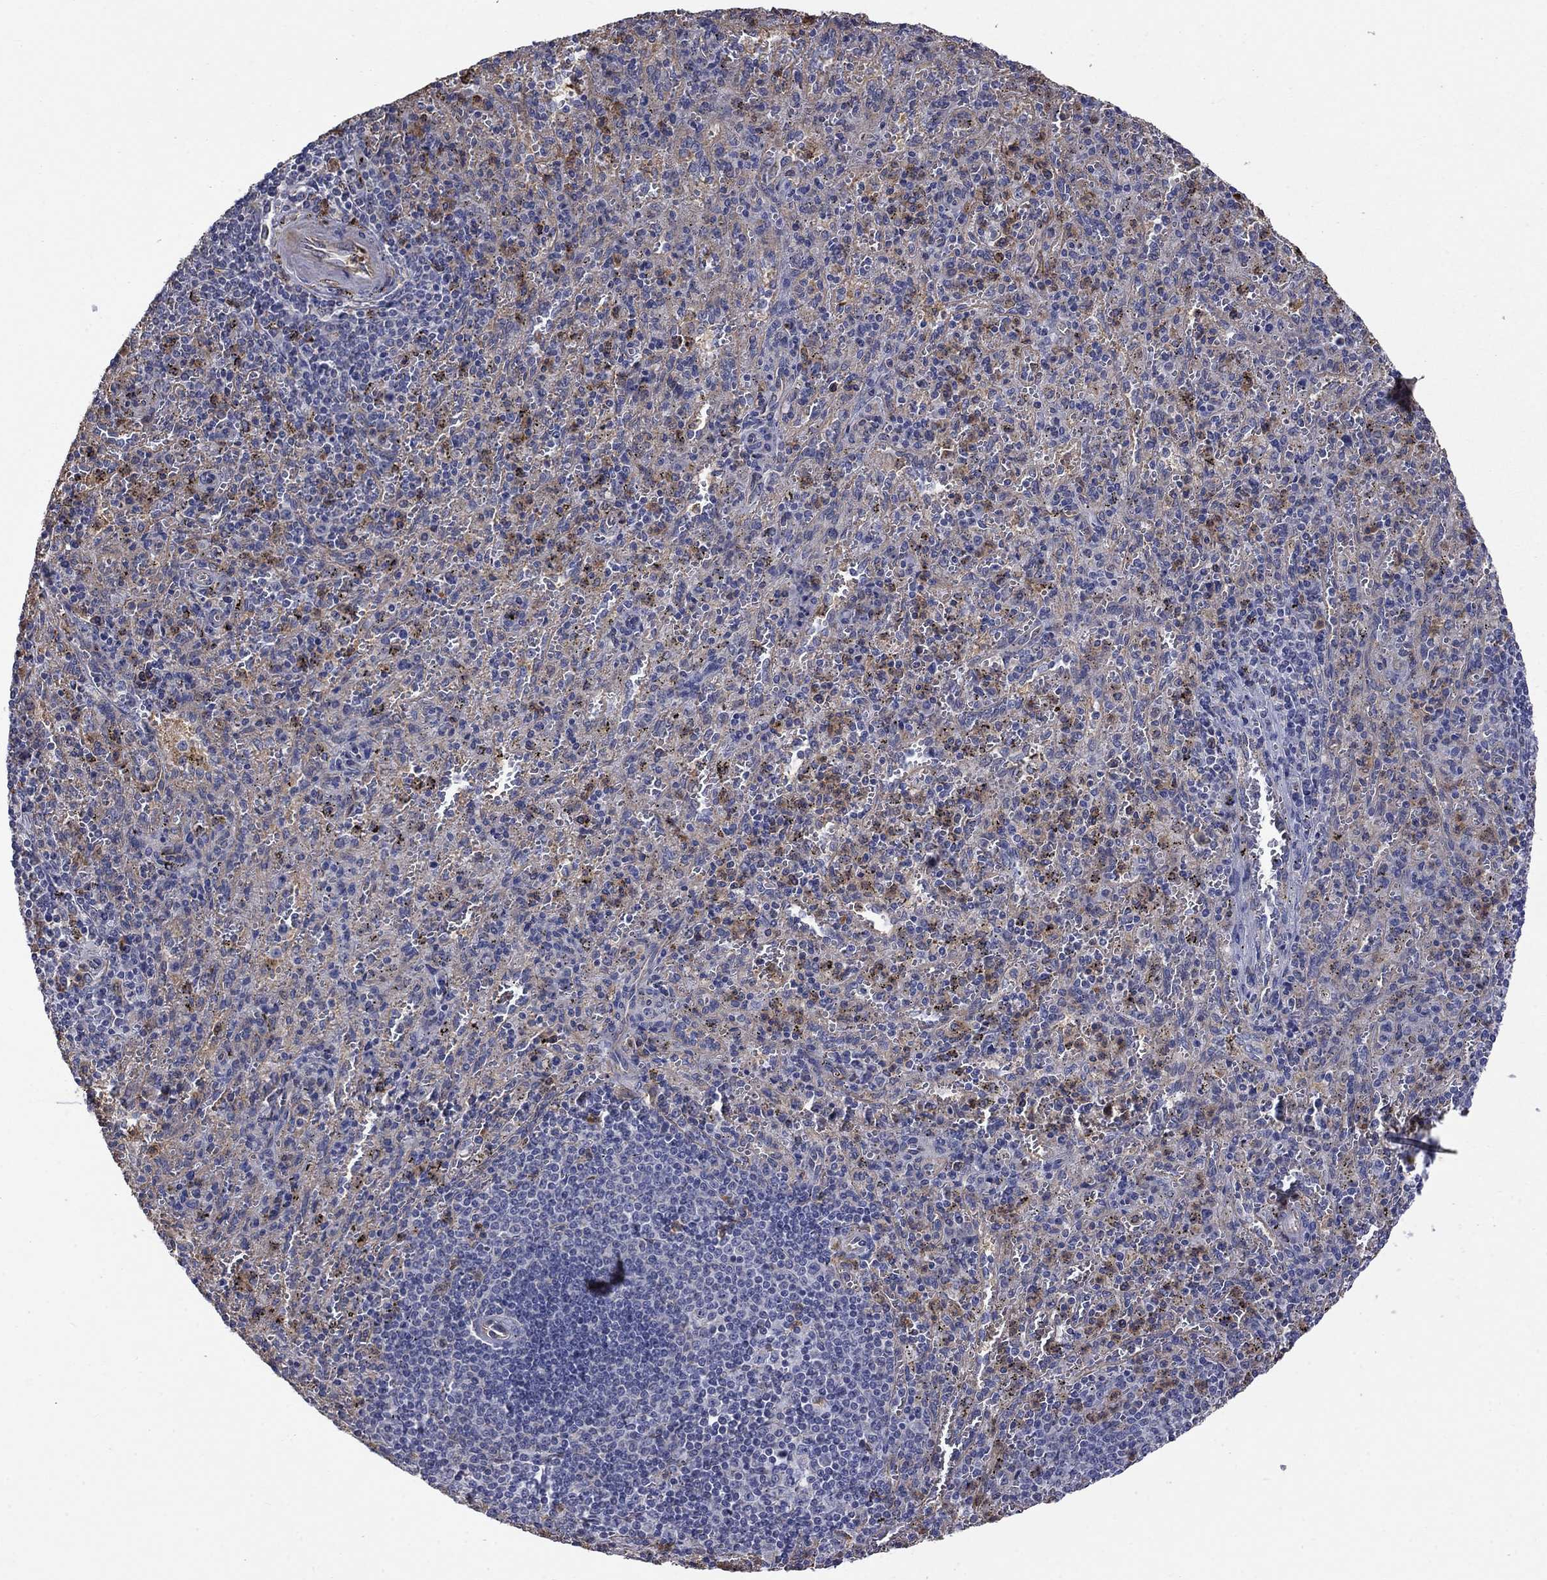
{"staining": {"intensity": "weak", "quantity": ">75%", "location": "cytoplasmic/membranous,nuclear"}, "tissue": "spleen", "cell_type": "Cells in red pulp", "image_type": "normal", "snomed": [{"axis": "morphology", "description": "Normal tissue, NOS"}, {"axis": "topography", "description": "Spleen"}], "caption": "A photomicrograph showing weak cytoplasmic/membranous,nuclear staining in approximately >75% of cells in red pulp in unremarkable spleen, as visualized by brown immunohistochemical staining.", "gene": "CAMKK2", "patient": {"sex": "male", "age": 57}}